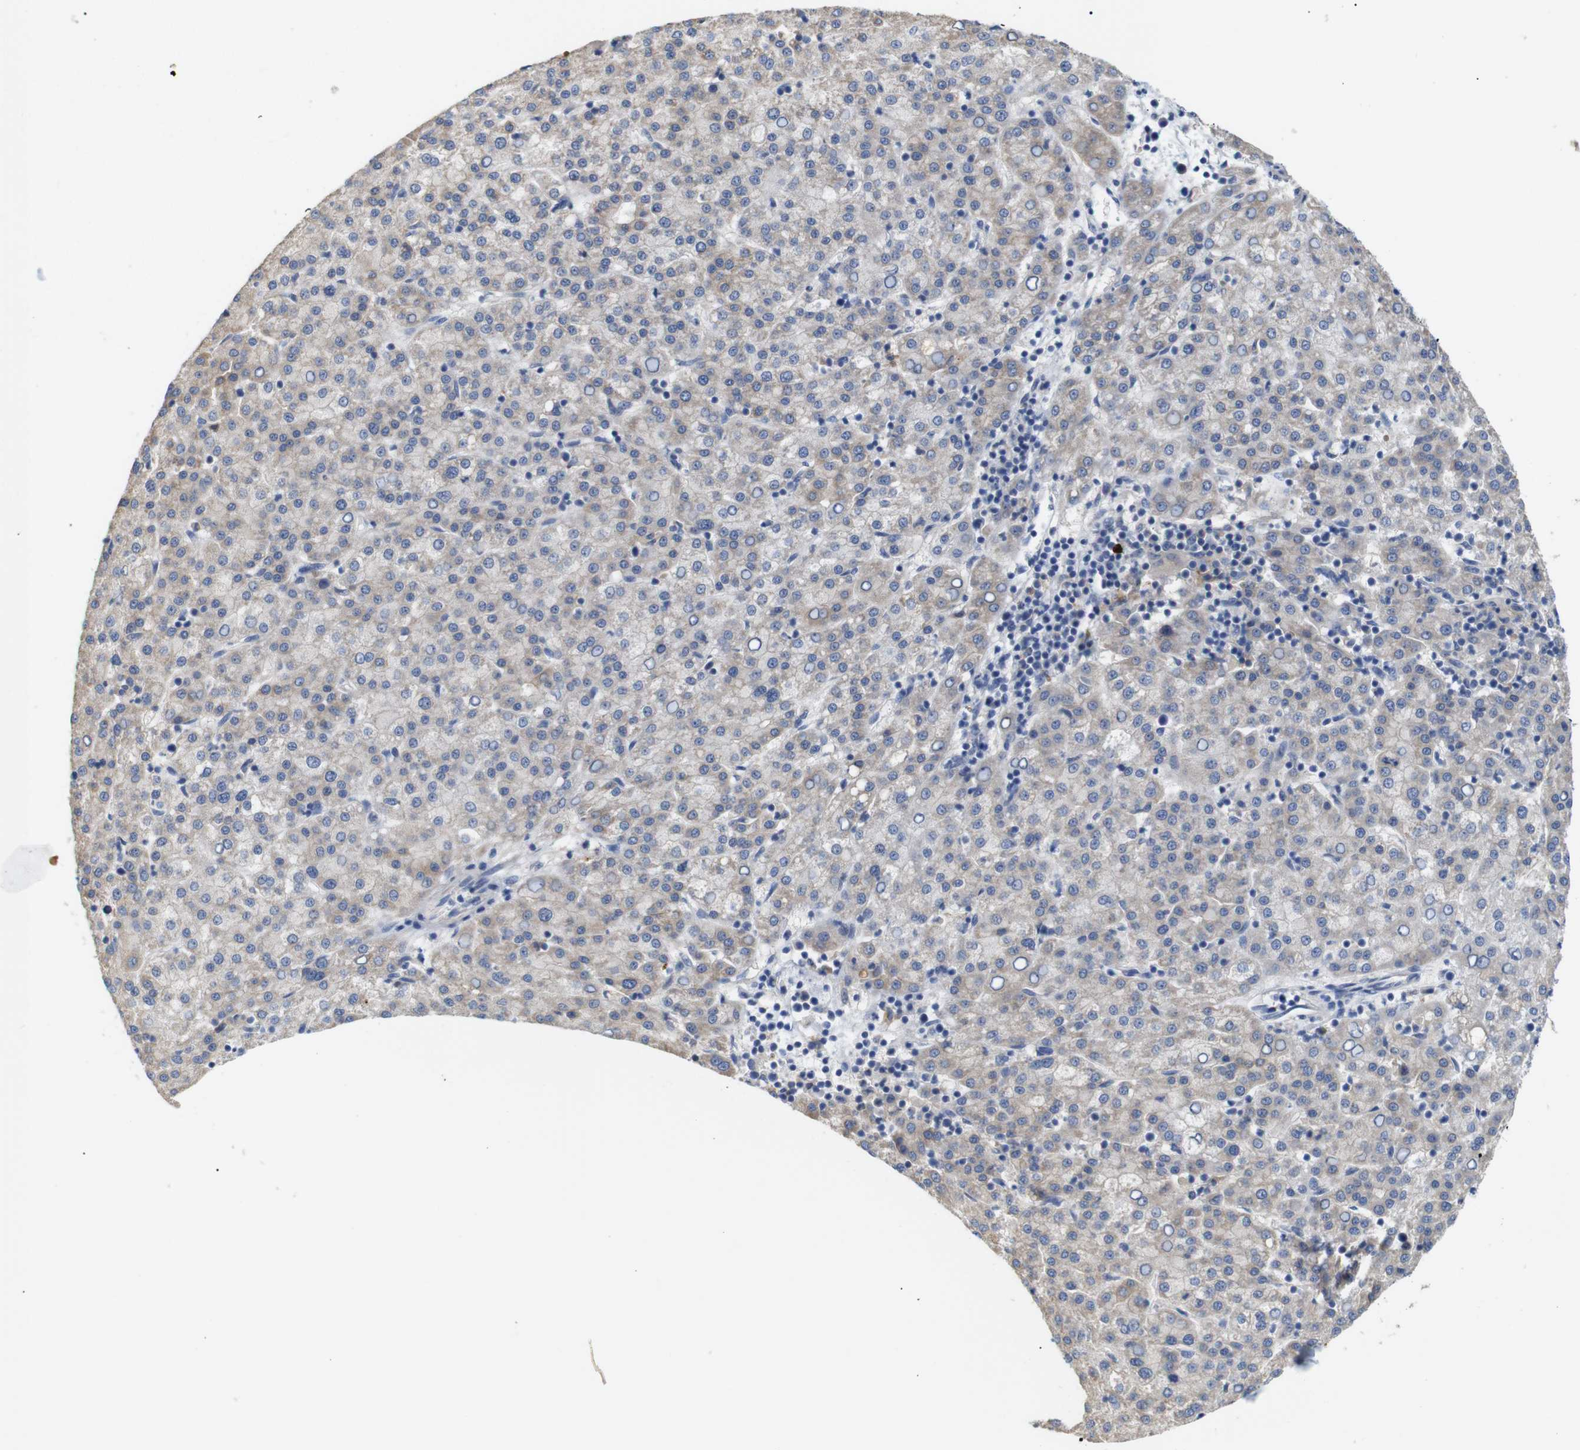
{"staining": {"intensity": "weak", "quantity": ">75%", "location": "cytoplasmic/membranous"}, "tissue": "liver cancer", "cell_type": "Tumor cells", "image_type": "cancer", "snomed": [{"axis": "morphology", "description": "Carcinoma, Hepatocellular, NOS"}, {"axis": "topography", "description": "Liver"}], "caption": "The micrograph demonstrates a brown stain indicating the presence of a protein in the cytoplasmic/membranous of tumor cells in liver hepatocellular carcinoma.", "gene": "ALOX15", "patient": {"sex": "female", "age": 58}}